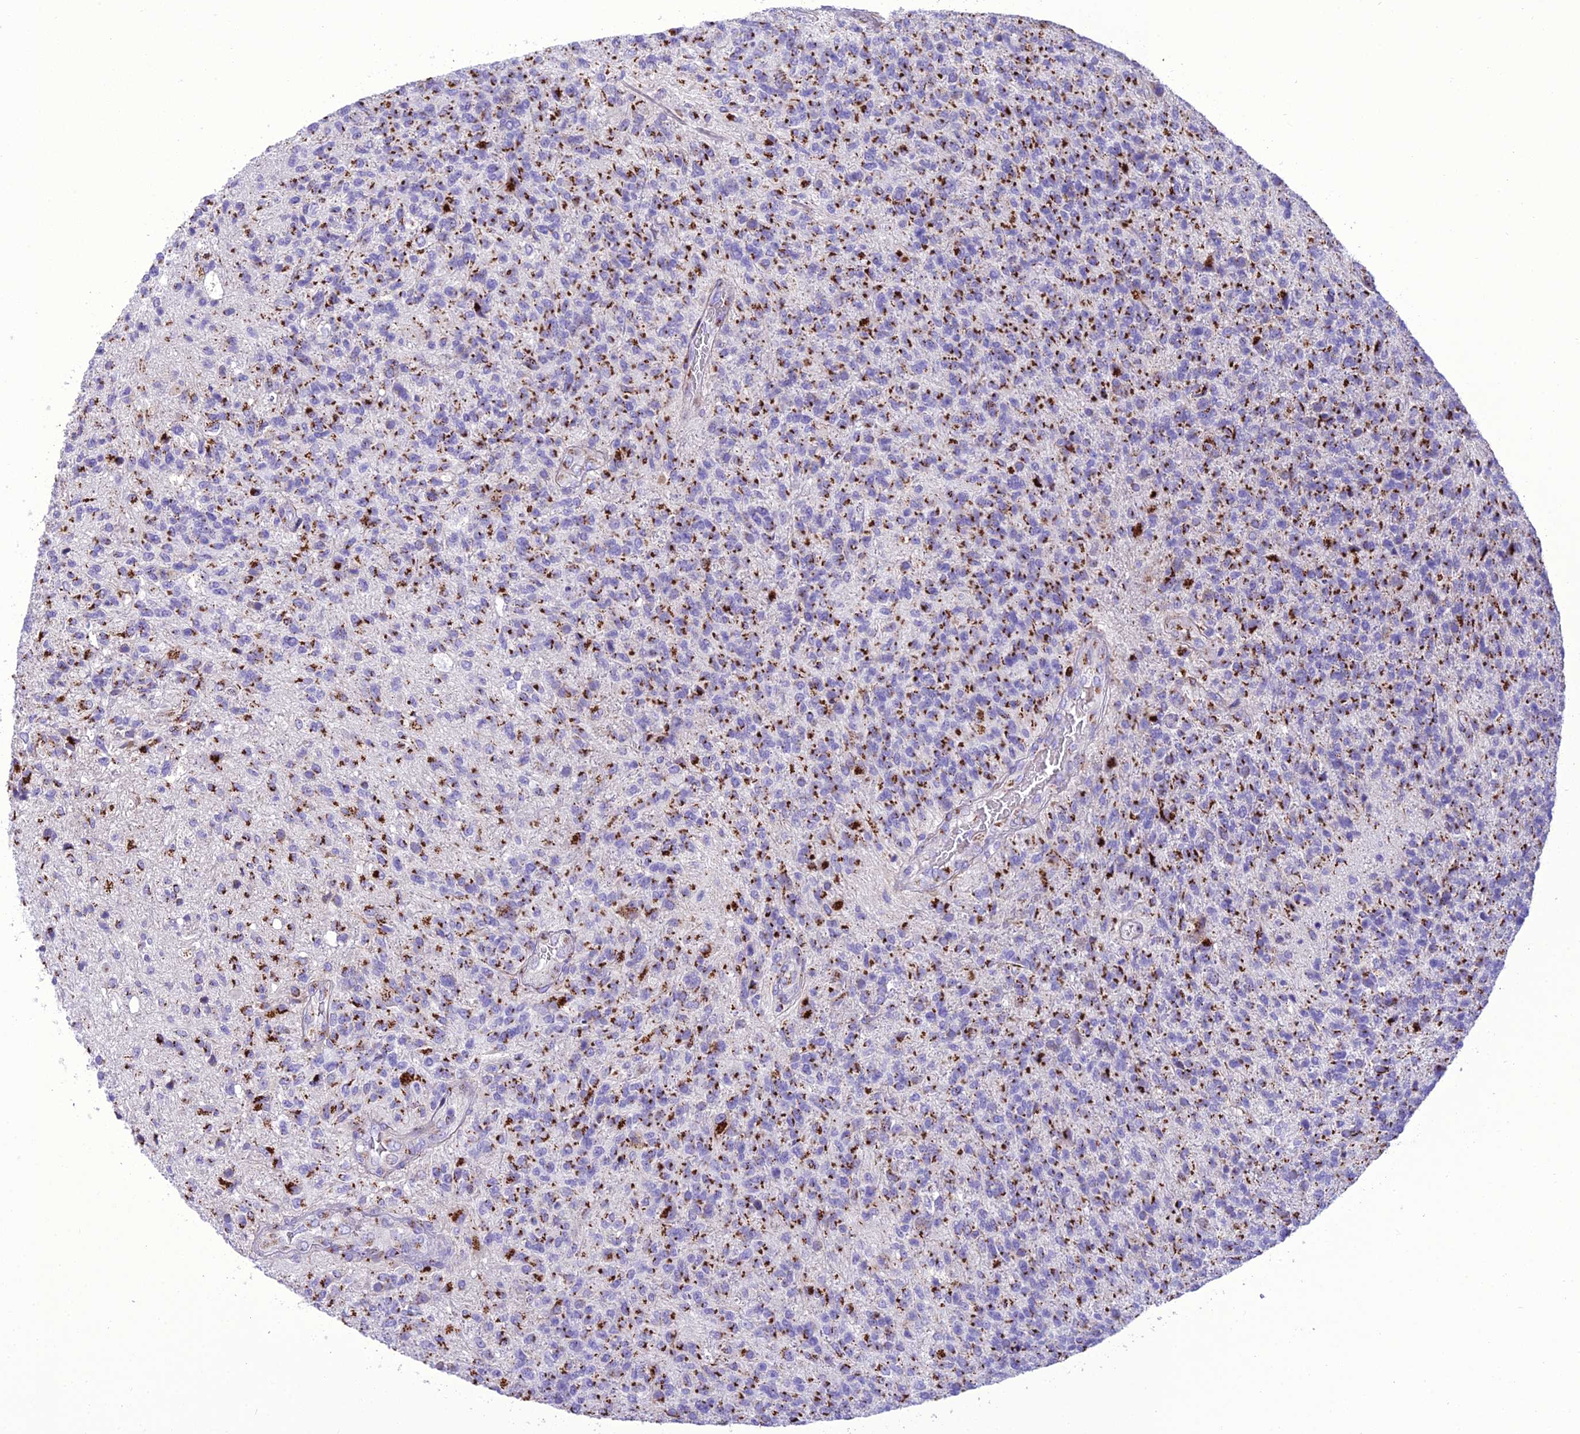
{"staining": {"intensity": "strong", "quantity": ">75%", "location": "cytoplasmic/membranous"}, "tissue": "glioma", "cell_type": "Tumor cells", "image_type": "cancer", "snomed": [{"axis": "morphology", "description": "Glioma, malignant, High grade"}, {"axis": "topography", "description": "Brain"}], "caption": "This is a photomicrograph of immunohistochemistry (IHC) staining of glioma, which shows strong staining in the cytoplasmic/membranous of tumor cells.", "gene": "GOLM2", "patient": {"sex": "male", "age": 56}}